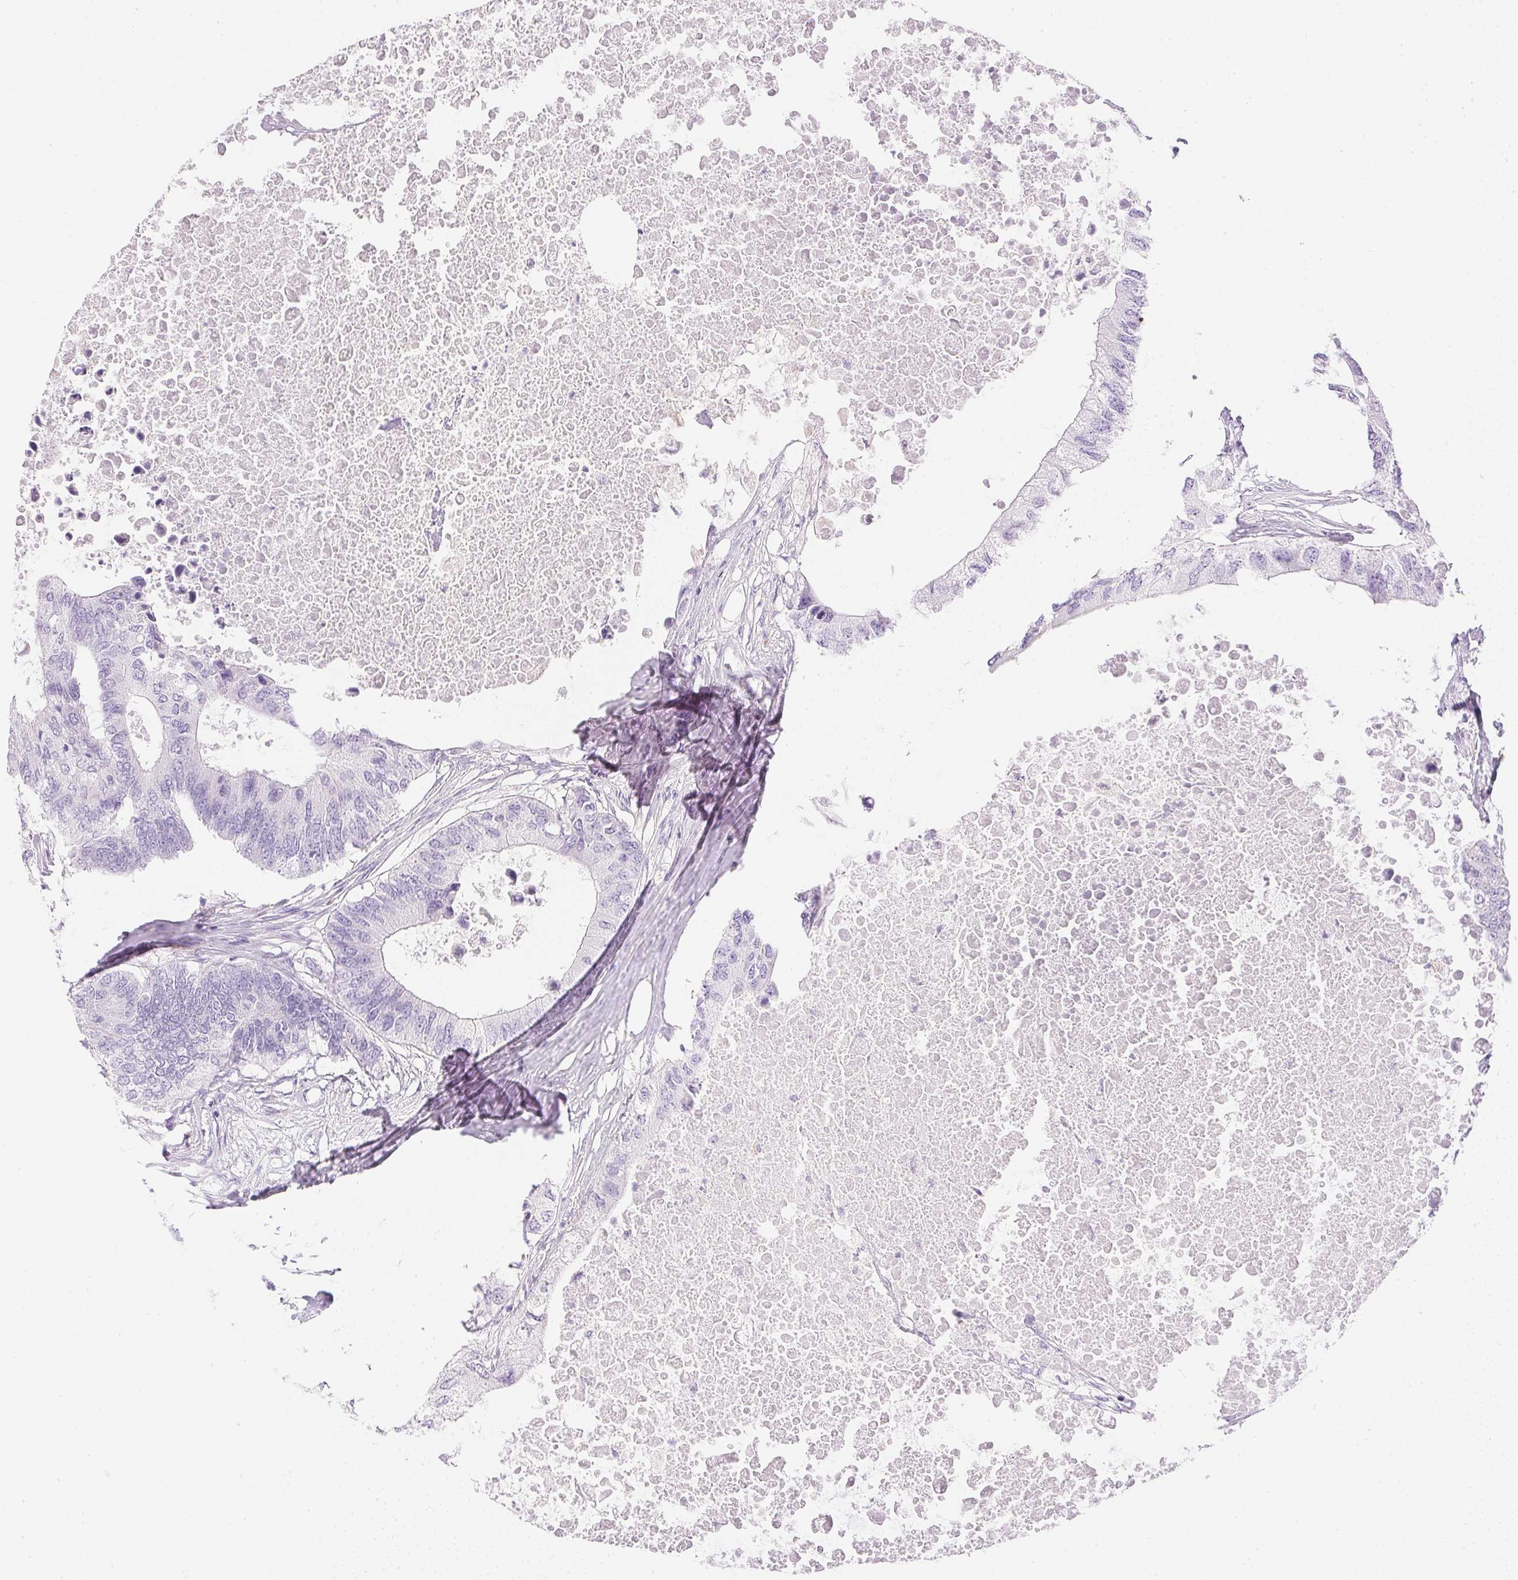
{"staining": {"intensity": "negative", "quantity": "none", "location": "none"}, "tissue": "colorectal cancer", "cell_type": "Tumor cells", "image_type": "cancer", "snomed": [{"axis": "morphology", "description": "Adenocarcinoma, NOS"}, {"axis": "topography", "description": "Colon"}], "caption": "A photomicrograph of human adenocarcinoma (colorectal) is negative for staining in tumor cells.", "gene": "ATP6V1G3", "patient": {"sex": "male", "age": 71}}